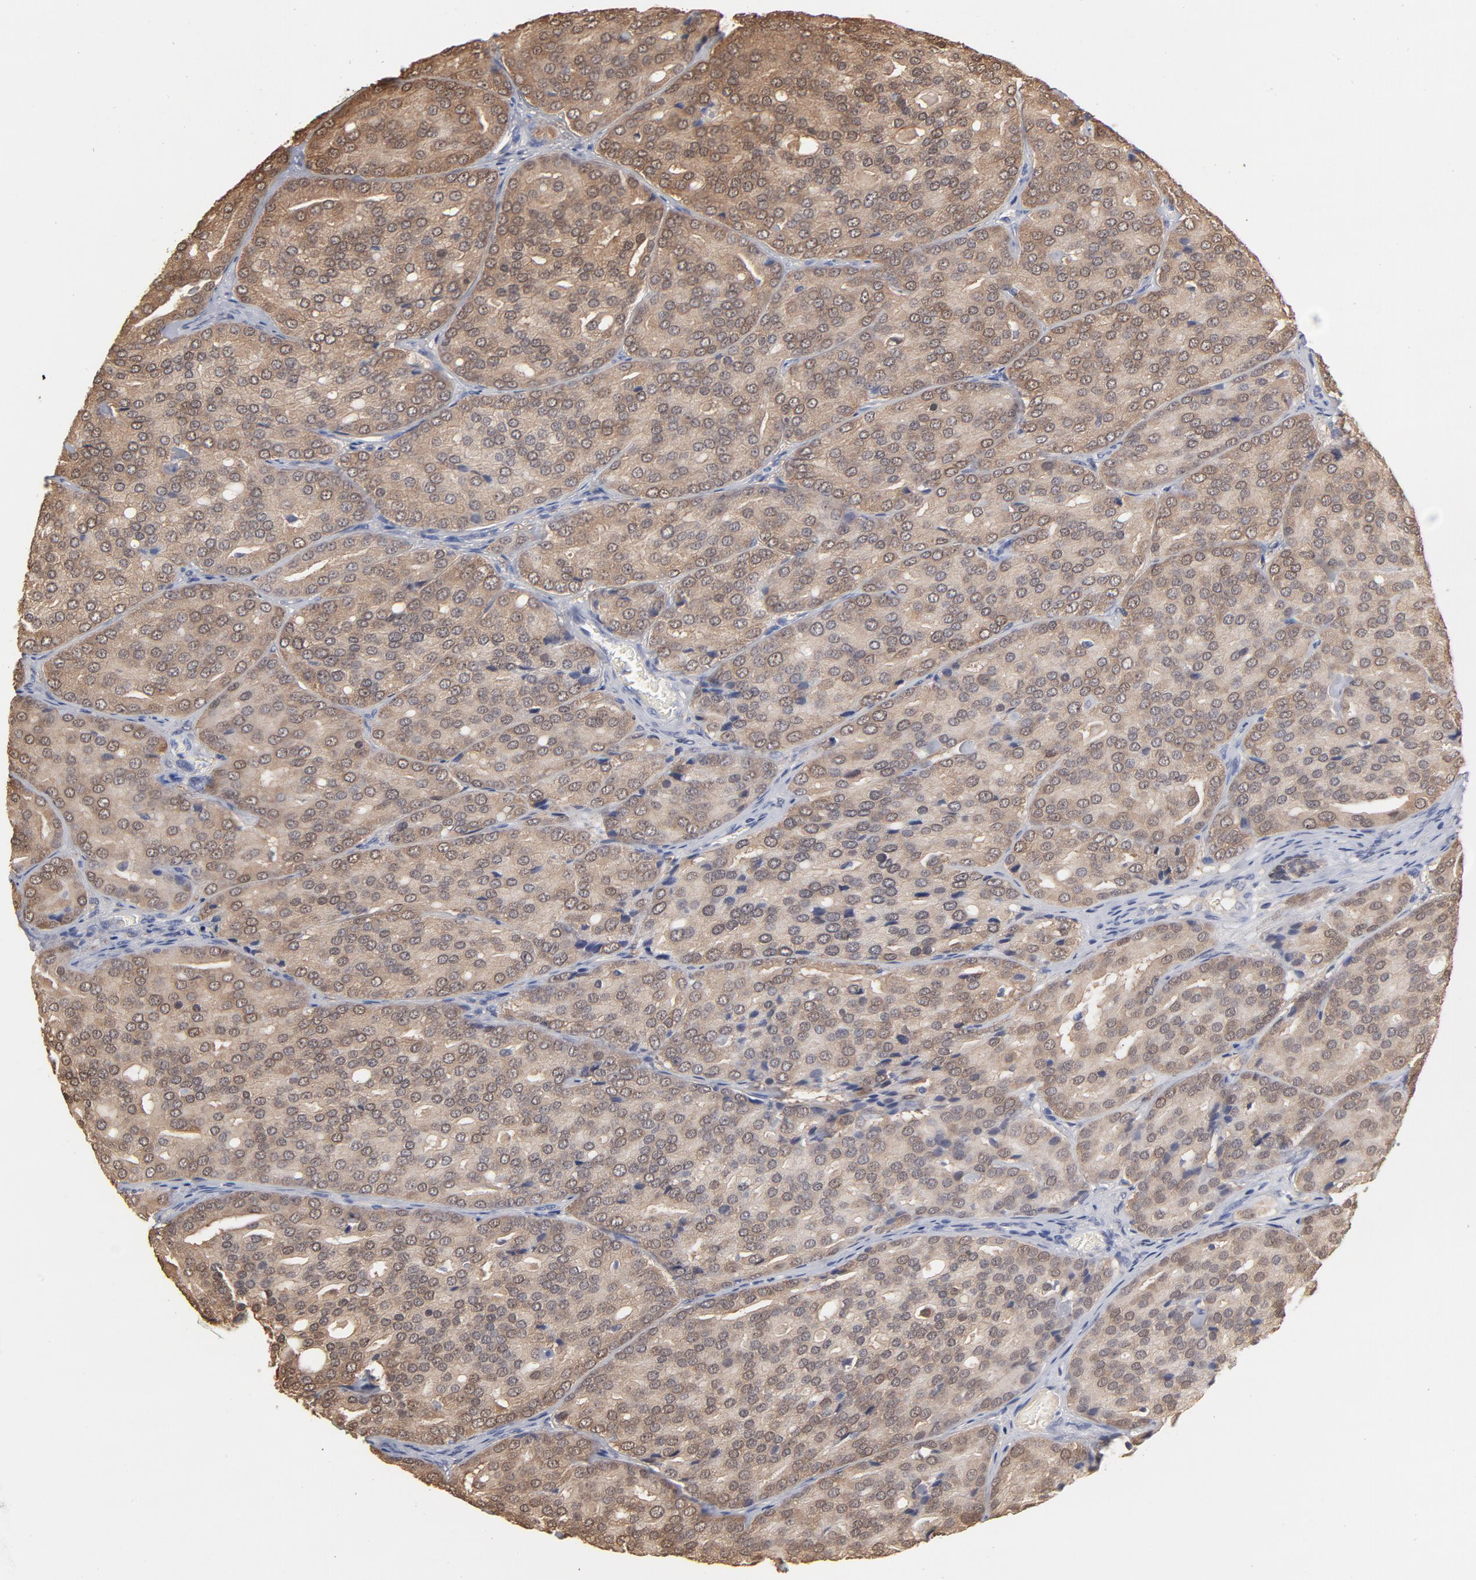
{"staining": {"intensity": "strong", "quantity": ">75%", "location": "cytoplasmic/membranous"}, "tissue": "prostate cancer", "cell_type": "Tumor cells", "image_type": "cancer", "snomed": [{"axis": "morphology", "description": "Adenocarcinoma, High grade"}, {"axis": "topography", "description": "Prostate"}], "caption": "Tumor cells exhibit strong cytoplasmic/membranous positivity in approximately >75% of cells in high-grade adenocarcinoma (prostate). (DAB IHC, brown staining for protein, blue staining for nuclei).", "gene": "MIF", "patient": {"sex": "male", "age": 64}}